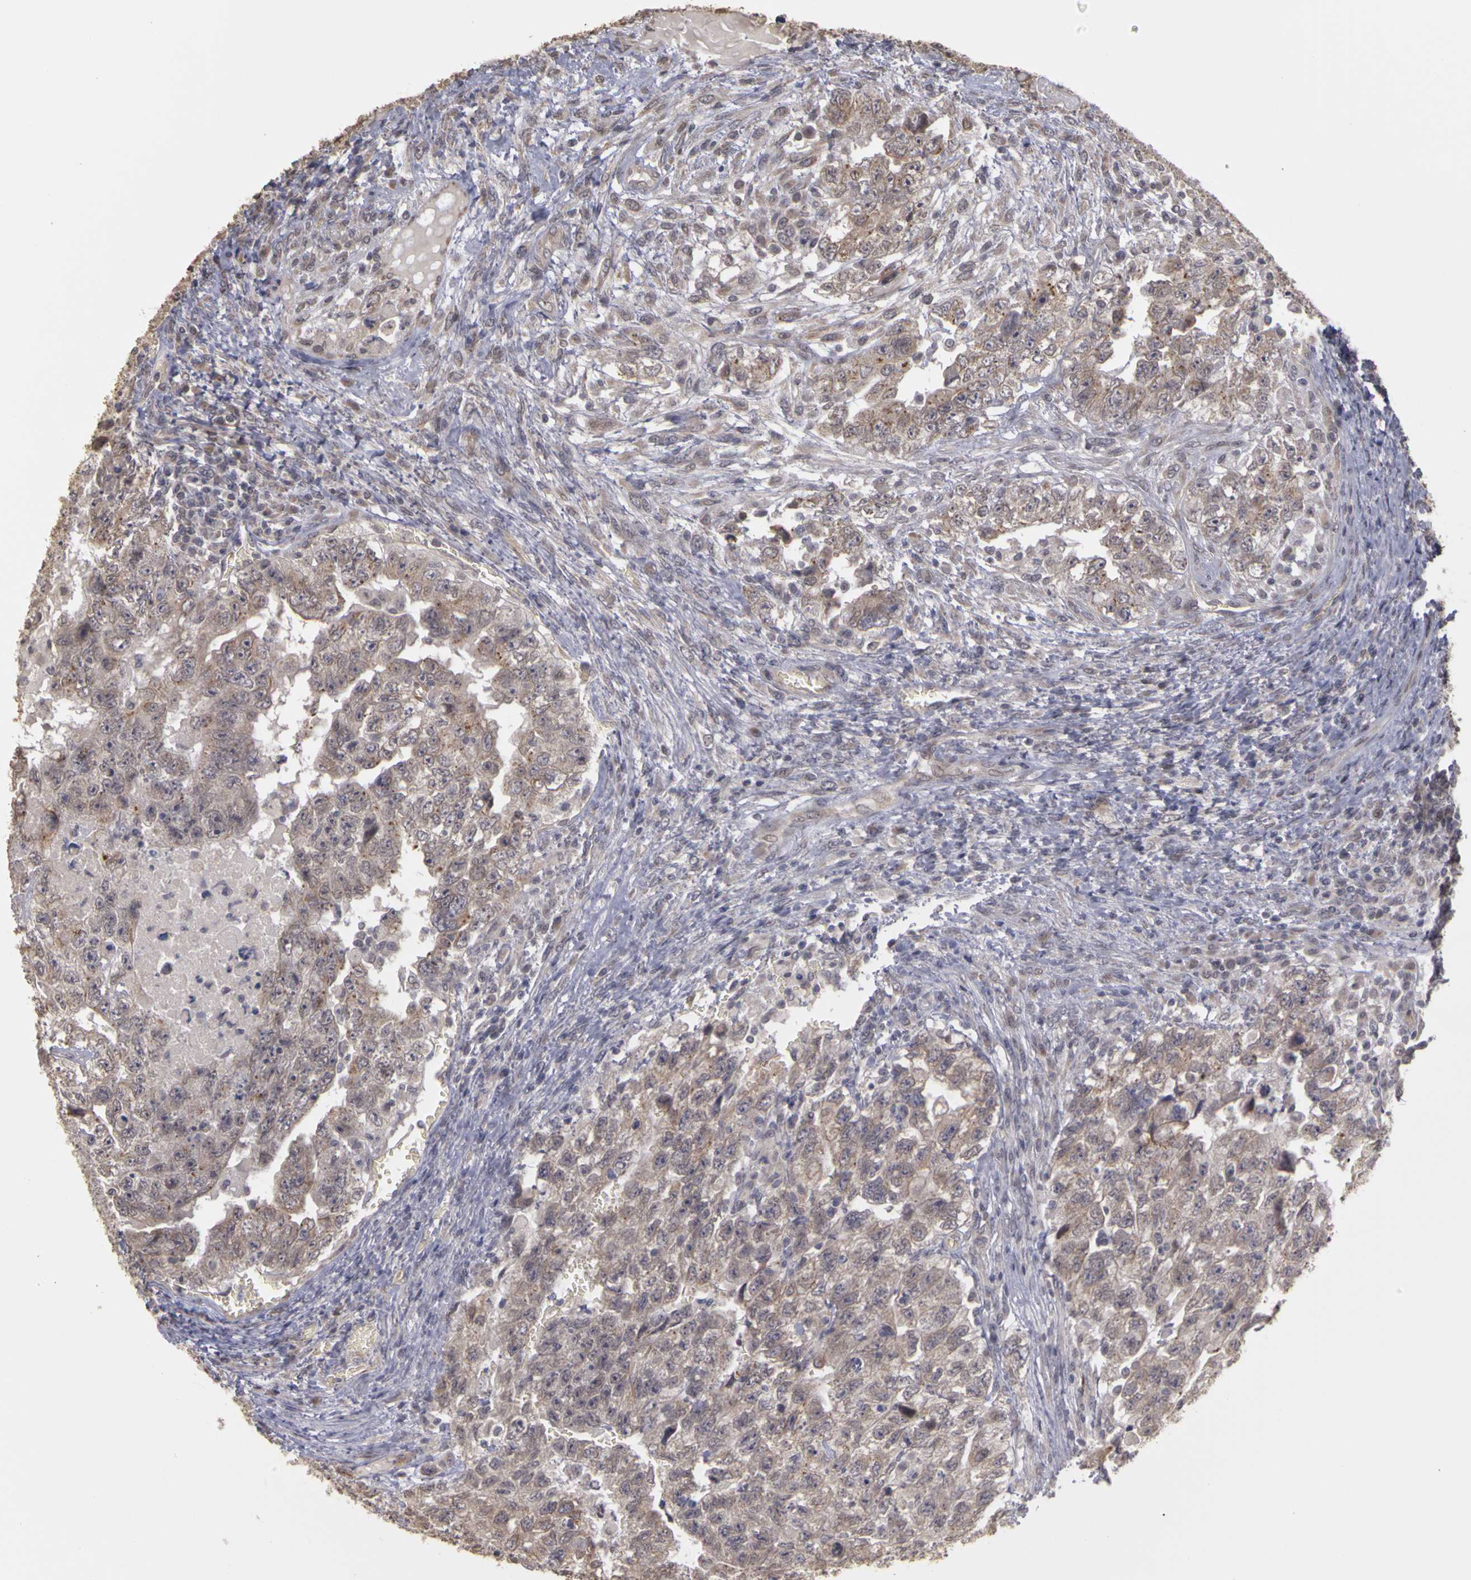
{"staining": {"intensity": "weak", "quantity": ">75%", "location": "cytoplasmic/membranous"}, "tissue": "testis cancer", "cell_type": "Tumor cells", "image_type": "cancer", "snomed": [{"axis": "morphology", "description": "Carcinoma, Embryonal, NOS"}, {"axis": "topography", "description": "Testis"}], "caption": "A photomicrograph of human testis cancer stained for a protein exhibits weak cytoplasmic/membranous brown staining in tumor cells. (Stains: DAB in brown, nuclei in blue, Microscopy: brightfield microscopy at high magnification).", "gene": "FRMD7", "patient": {"sex": "male", "age": 36}}